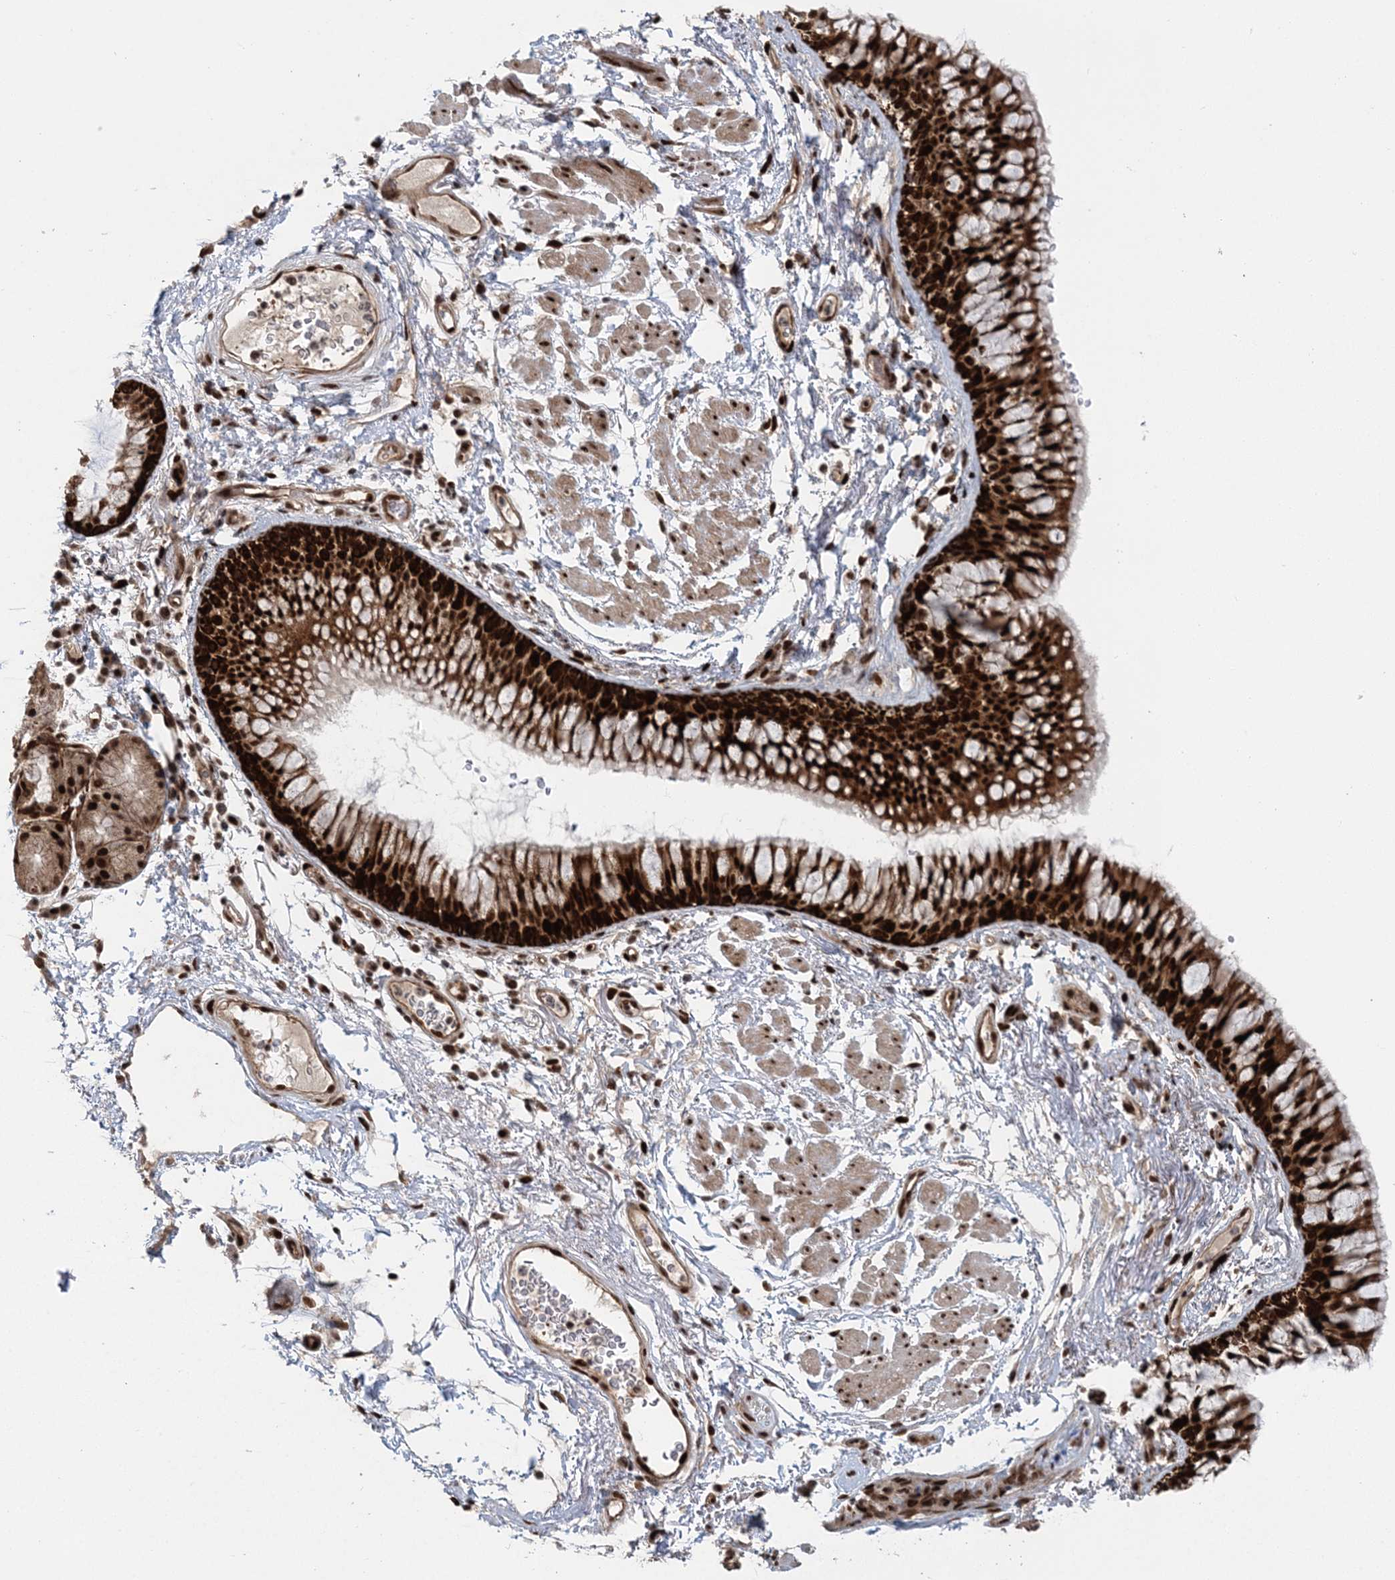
{"staining": {"intensity": "strong", "quantity": ">75%", "location": "cytoplasmic/membranous,nuclear"}, "tissue": "bronchus", "cell_type": "Respiratory epithelial cells", "image_type": "normal", "snomed": [{"axis": "morphology", "description": "Normal tissue, NOS"}, {"axis": "topography", "description": "Cartilage tissue"}, {"axis": "topography", "description": "Bronchus"}], "caption": "Unremarkable bronchus was stained to show a protein in brown. There is high levels of strong cytoplasmic/membranous,nuclear positivity in about >75% of respiratory epithelial cells. The staining was performed using DAB (3,3'-diaminobenzidine) to visualize the protein expression in brown, while the nuclei were stained in blue with hematoxylin (Magnification: 20x).", "gene": "CWC22", "patient": {"sex": "female", "age": 73}}